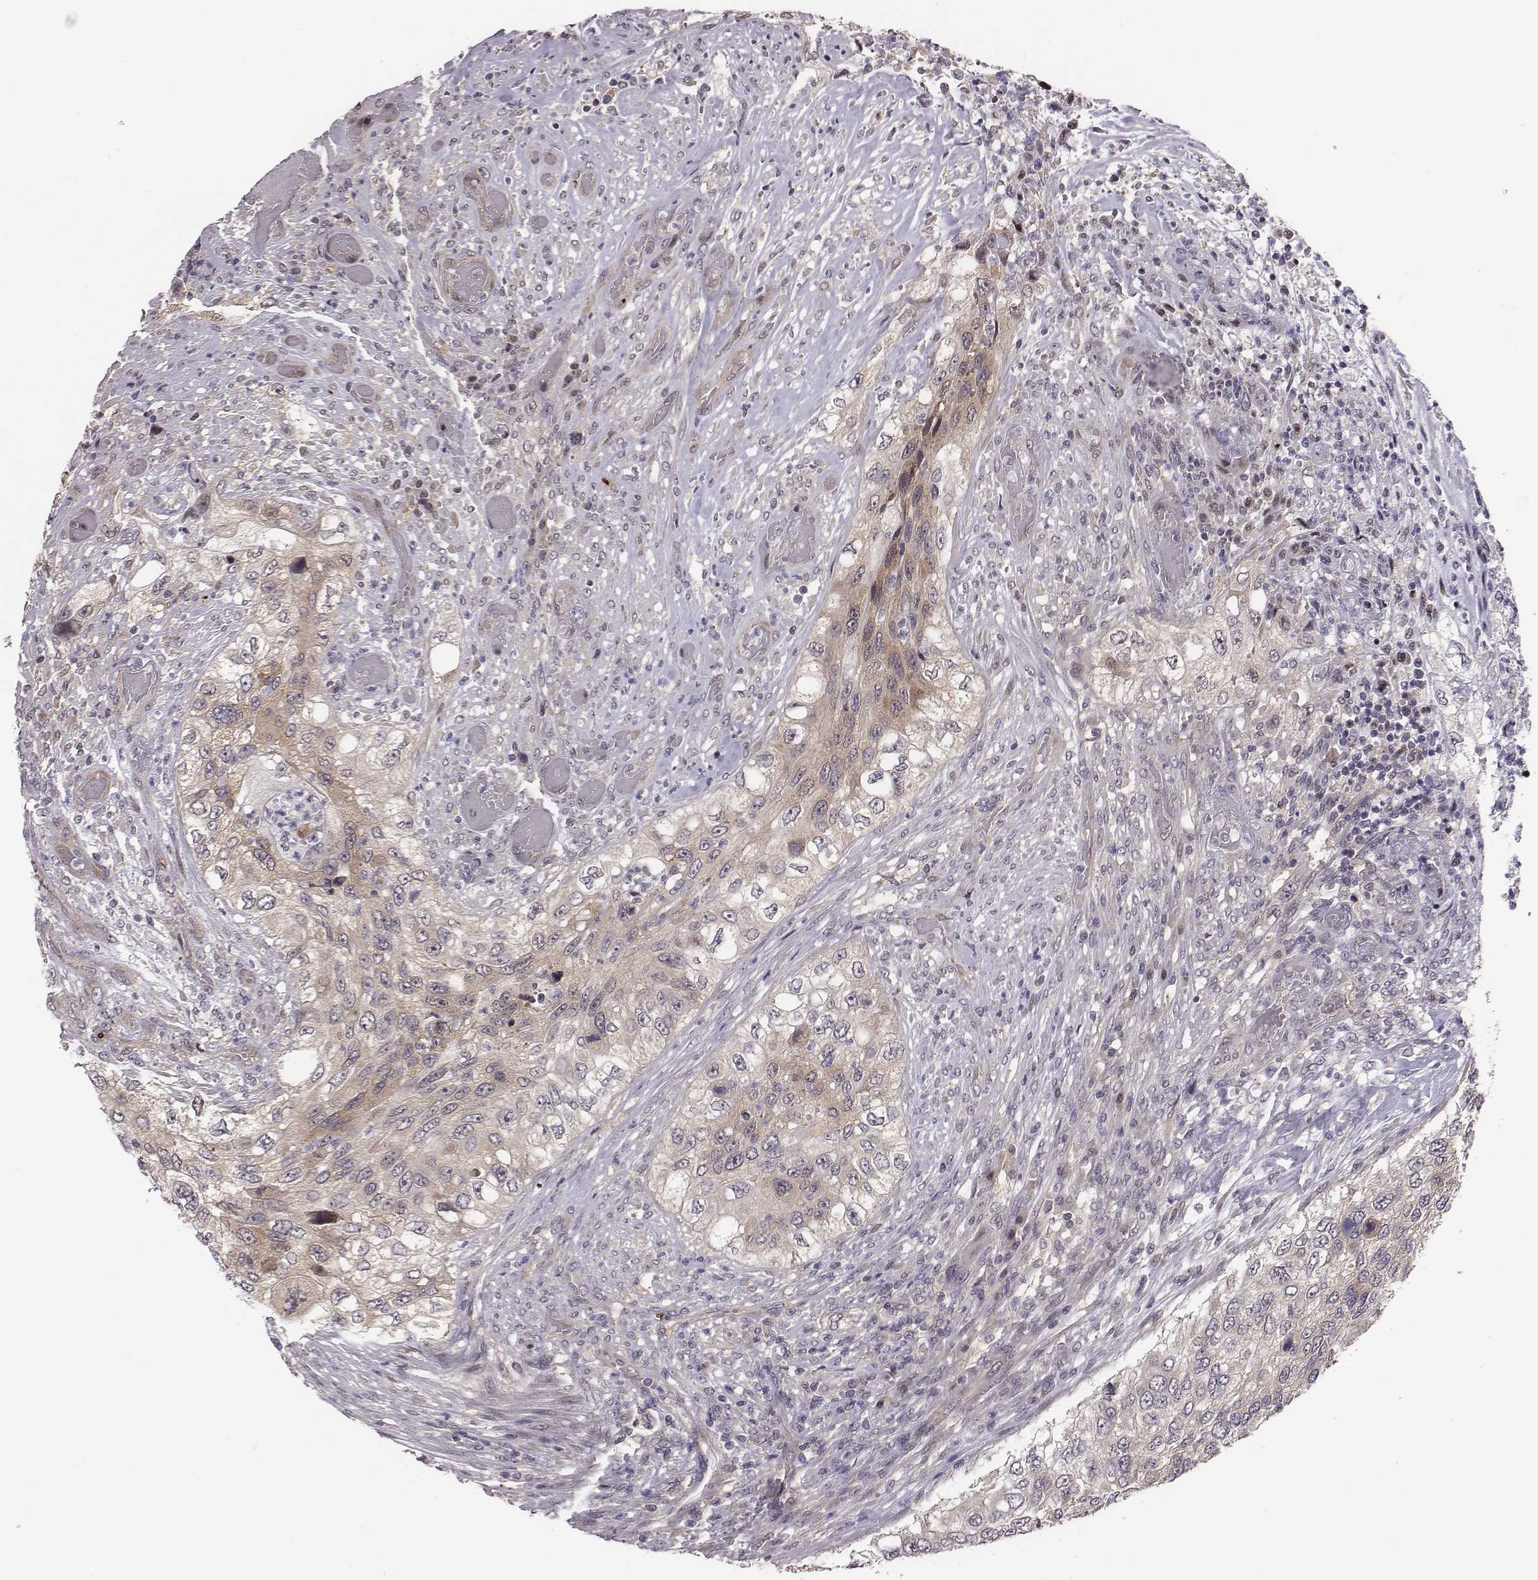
{"staining": {"intensity": "weak", "quantity": "<25%", "location": "cytoplasmic/membranous"}, "tissue": "urothelial cancer", "cell_type": "Tumor cells", "image_type": "cancer", "snomed": [{"axis": "morphology", "description": "Urothelial carcinoma, High grade"}, {"axis": "topography", "description": "Urinary bladder"}], "caption": "Immunohistochemical staining of urothelial cancer demonstrates no significant staining in tumor cells.", "gene": "SMURF2", "patient": {"sex": "female", "age": 60}}